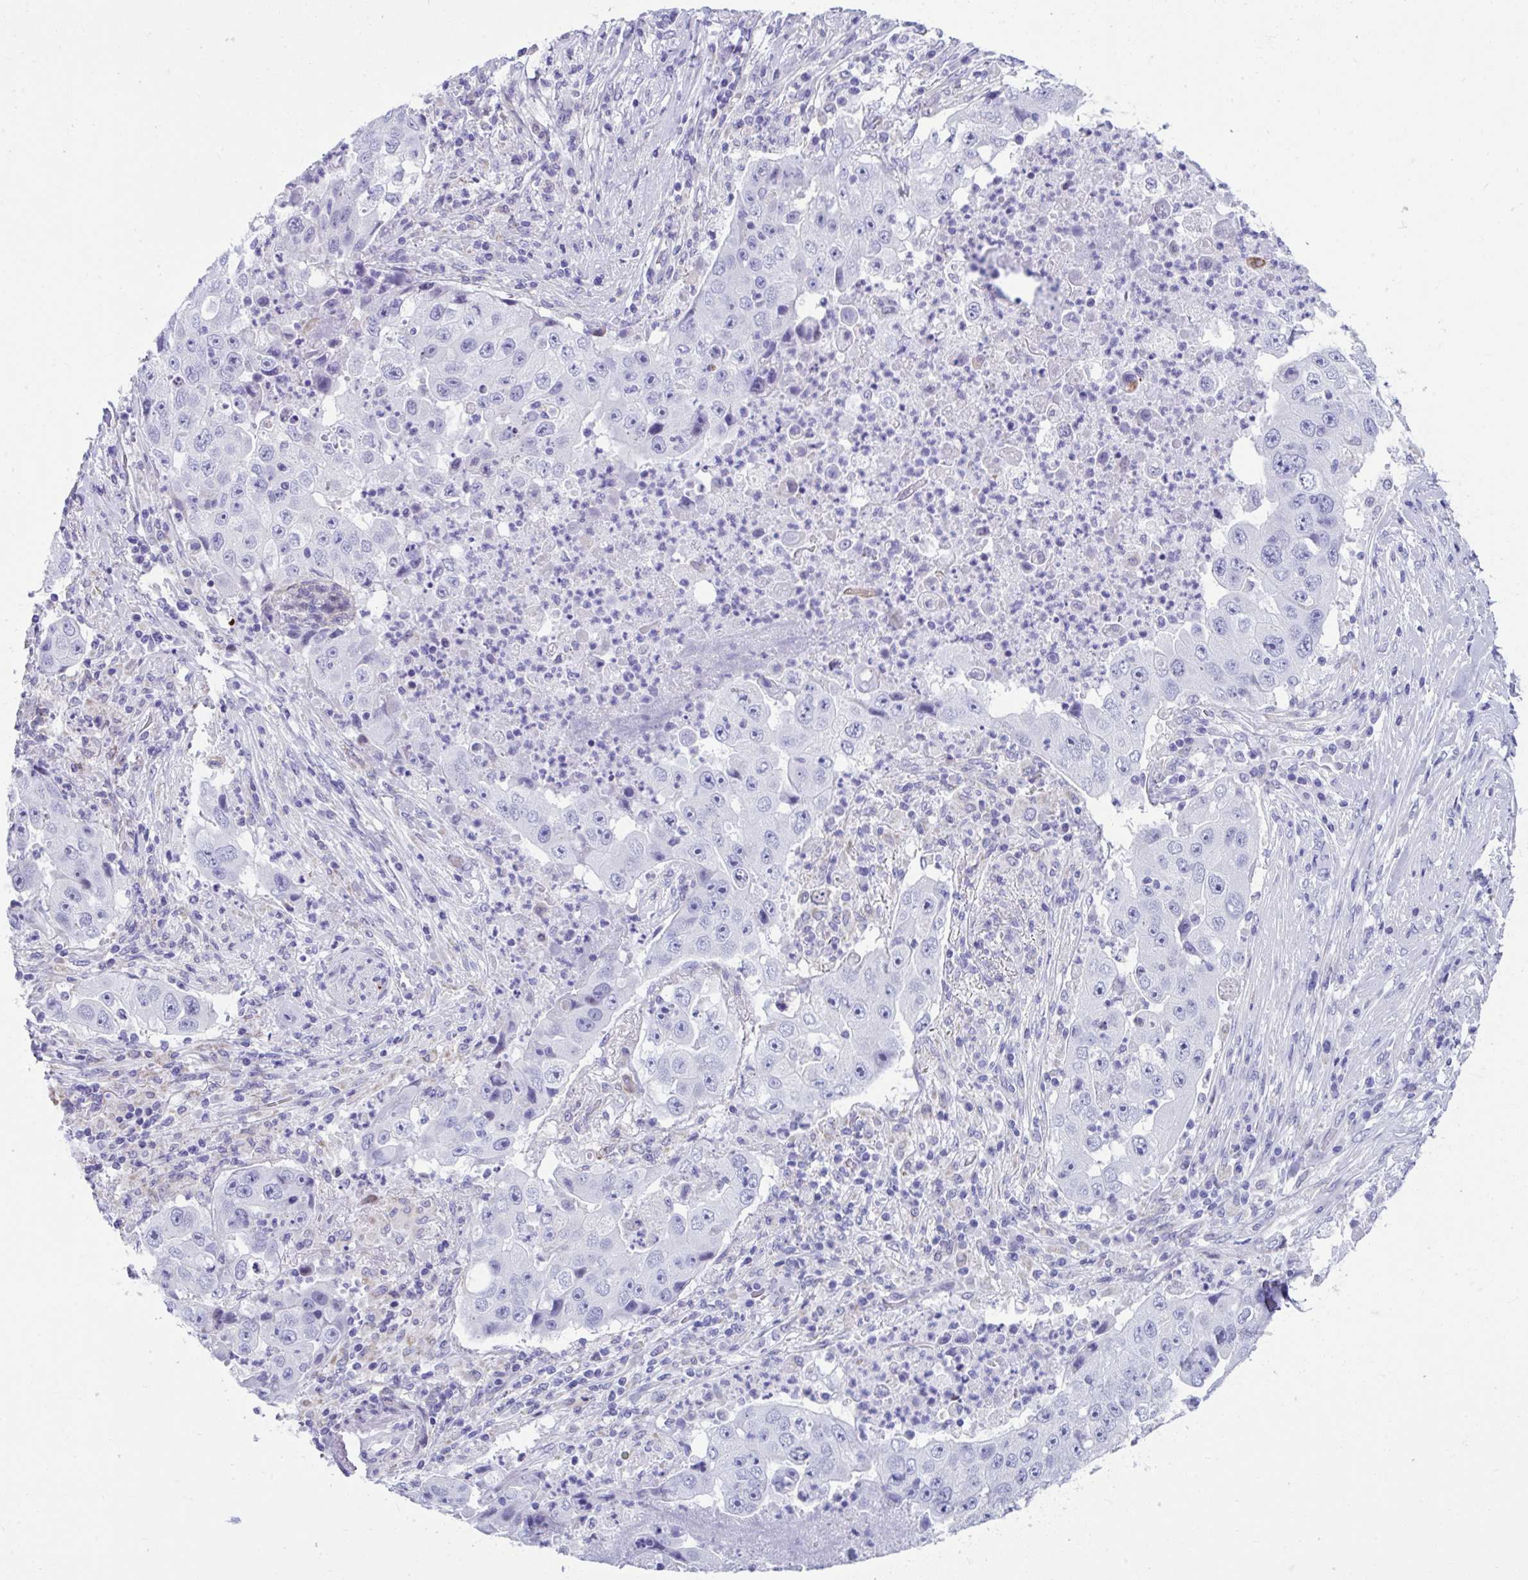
{"staining": {"intensity": "negative", "quantity": "none", "location": "none"}, "tissue": "lung cancer", "cell_type": "Tumor cells", "image_type": "cancer", "snomed": [{"axis": "morphology", "description": "Squamous cell carcinoma, NOS"}, {"axis": "topography", "description": "Lung"}], "caption": "IHC of human lung cancer displays no staining in tumor cells.", "gene": "ISL1", "patient": {"sex": "male", "age": 64}}